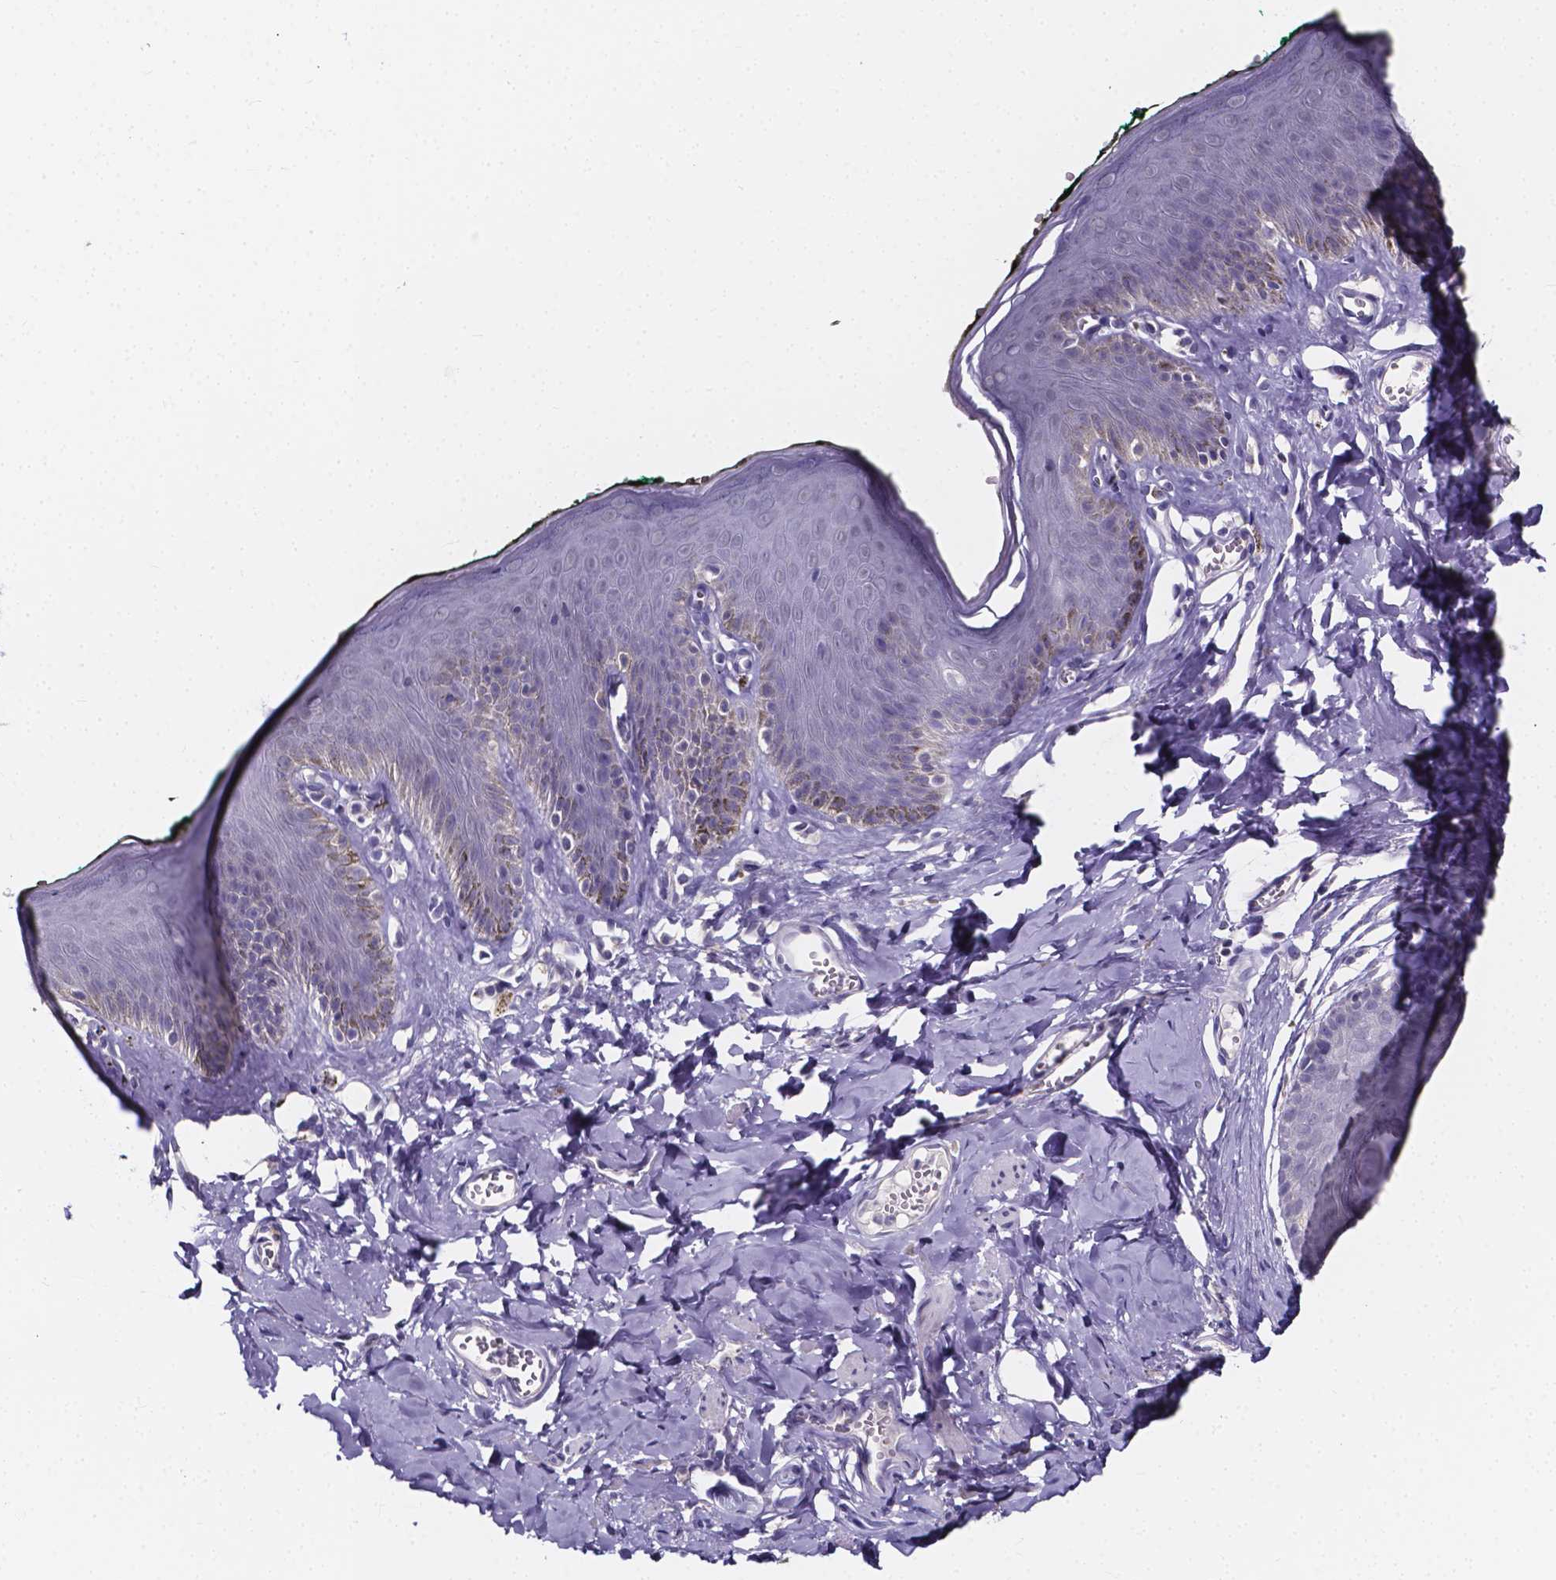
{"staining": {"intensity": "negative", "quantity": "none", "location": "none"}, "tissue": "skin", "cell_type": "Epidermal cells", "image_type": "normal", "snomed": [{"axis": "morphology", "description": "Normal tissue, NOS"}, {"axis": "topography", "description": "Vulva"}, {"axis": "topography", "description": "Peripheral nerve tissue"}], "caption": "A high-resolution photomicrograph shows IHC staining of unremarkable skin, which exhibits no significant expression in epidermal cells.", "gene": "SPOCD1", "patient": {"sex": "female", "age": 66}}